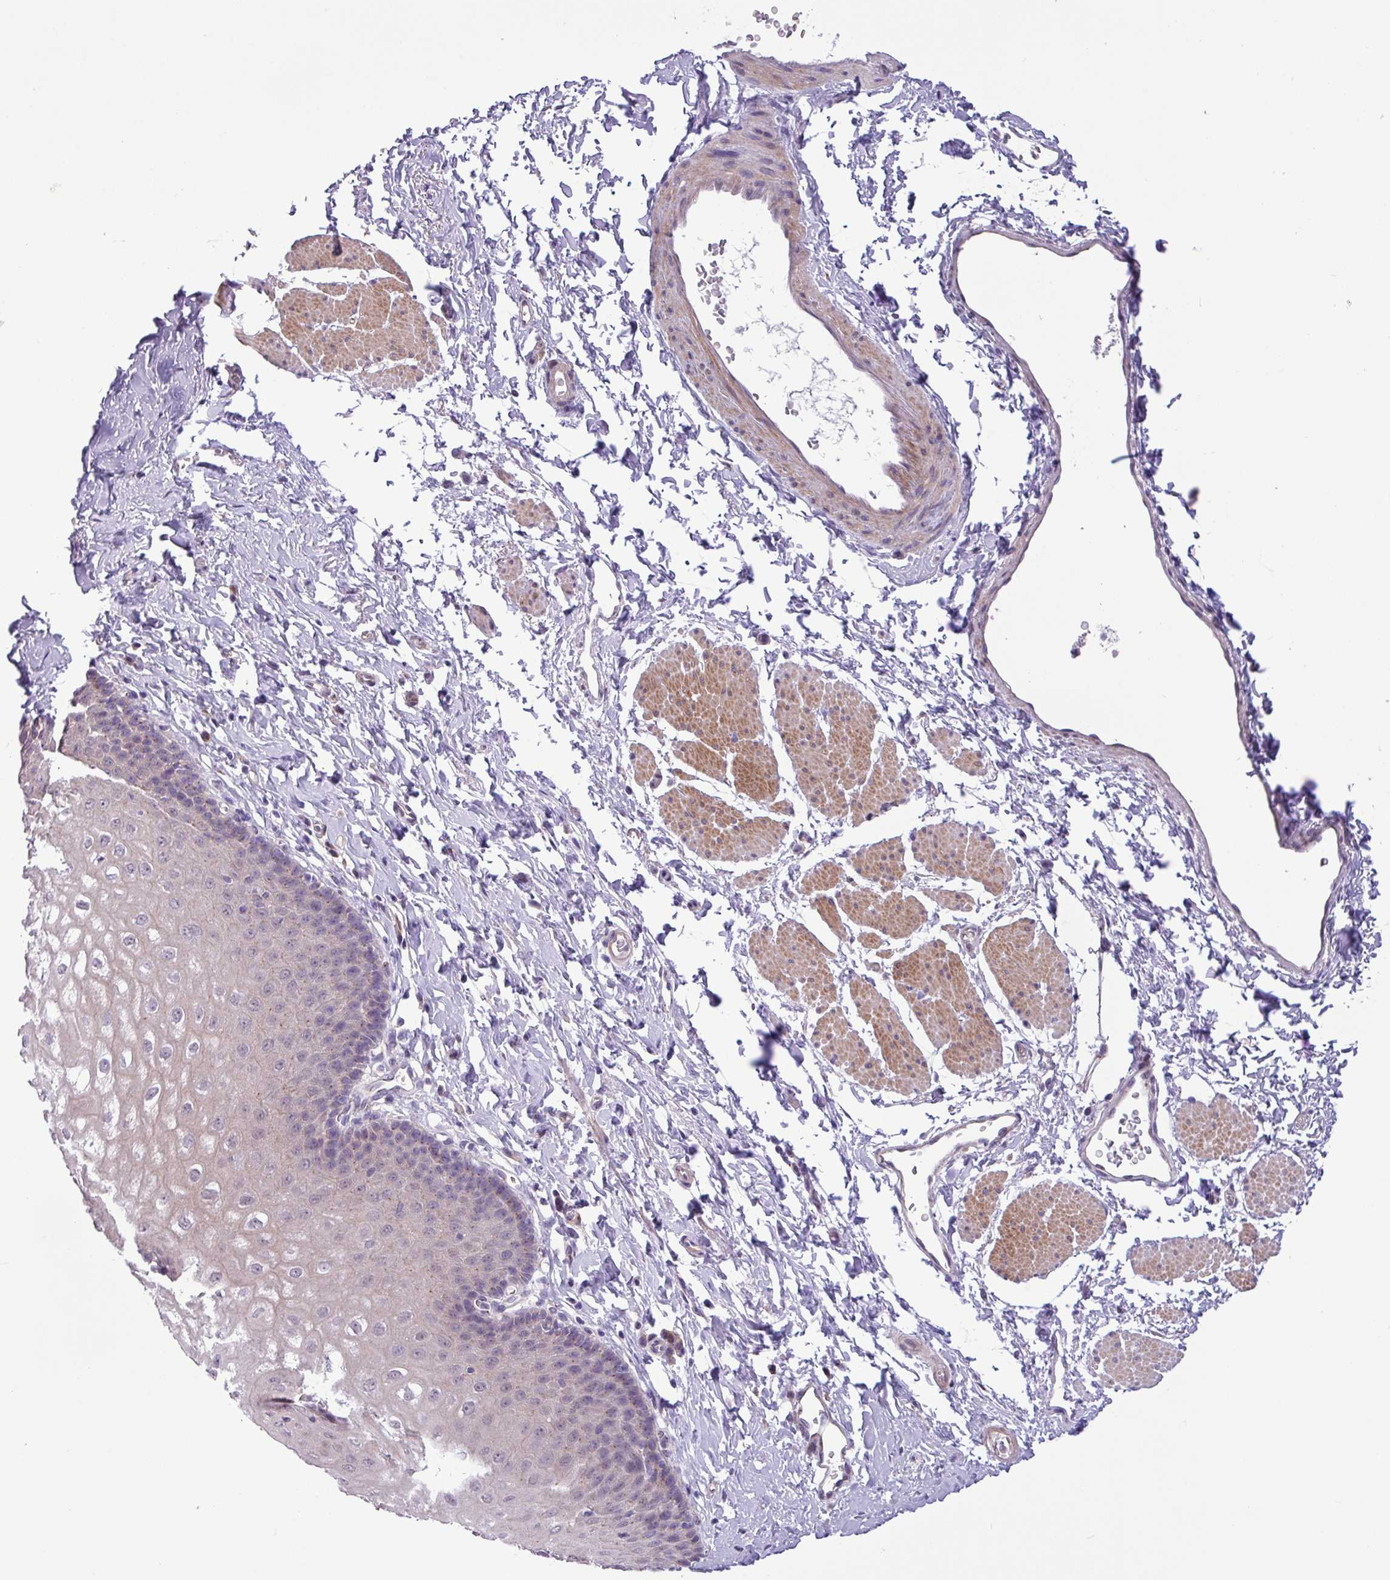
{"staining": {"intensity": "negative", "quantity": "none", "location": "none"}, "tissue": "esophagus", "cell_type": "Squamous epithelial cells", "image_type": "normal", "snomed": [{"axis": "morphology", "description": "Normal tissue, NOS"}, {"axis": "topography", "description": "Esophagus"}], "caption": "This histopathology image is of normal esophagus stained with IHC to label a protein in brown with the nuclei are counter-stained blue. There is no staining in squamous epithelial cells.", "gene": "SPINK8", "patient": {"sex": "male", "age": 70}}